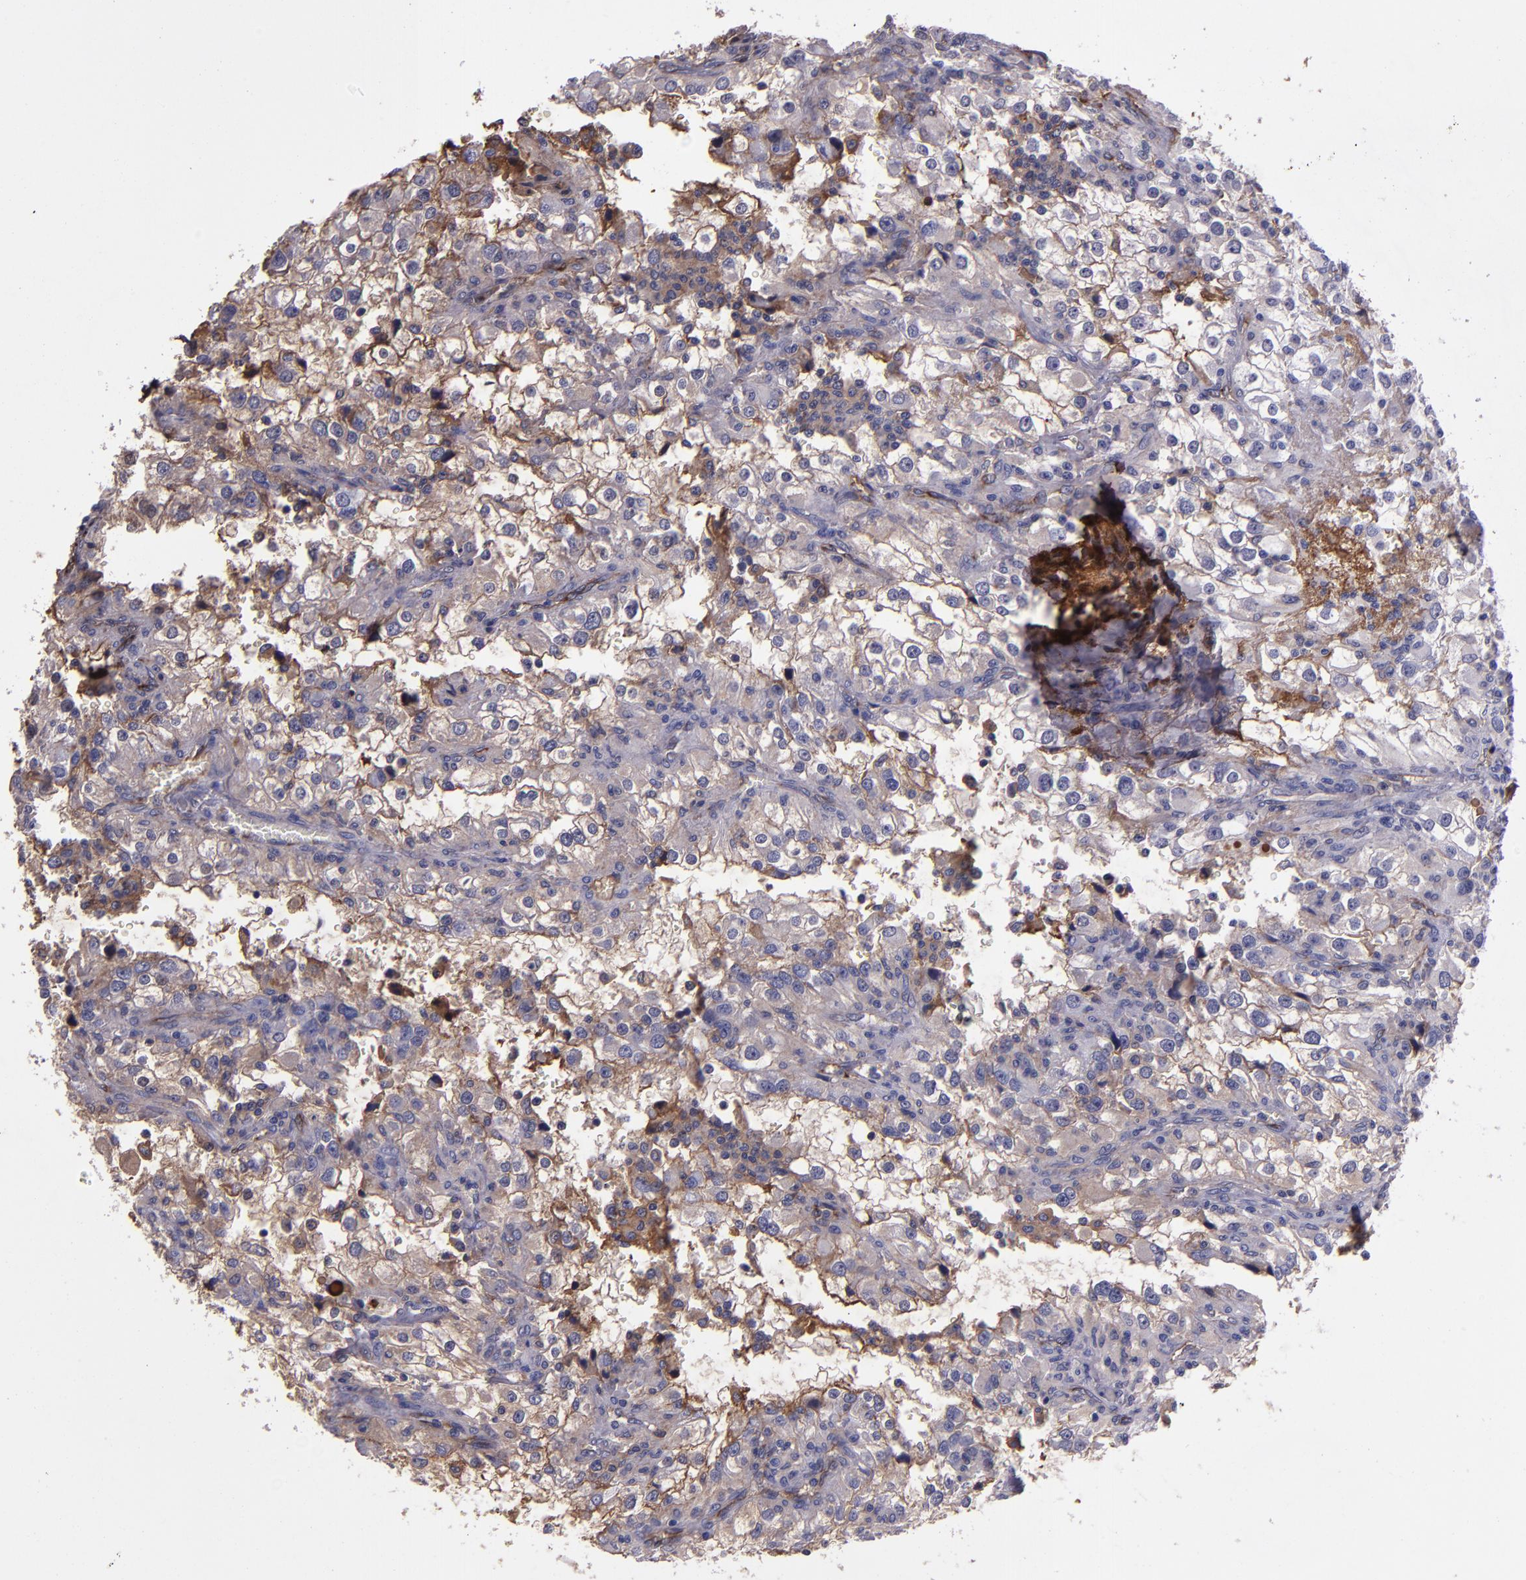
{"staining": {"intensity": "moderate", "quantity": "25%-75%", "location": "cytoplasmic/membranous"}, "tissue": "renal cancer", "cell_type": "Tumor cells", "image_type": "cancer", "snomed": [{"axis": "morphology", "description": "Adenocarcinoma, NOS"}, {"axis": "topography", "description": "Kidney"}], "caption": "This micrograph displays IHC staining of human renal adenocarcinoma, with medium moderate cytoplasmic/membranous positivity in approximately 25%-75% of tumor cells.", "gene": "A2M", "patient": {"sex": "female", "age": 52}}